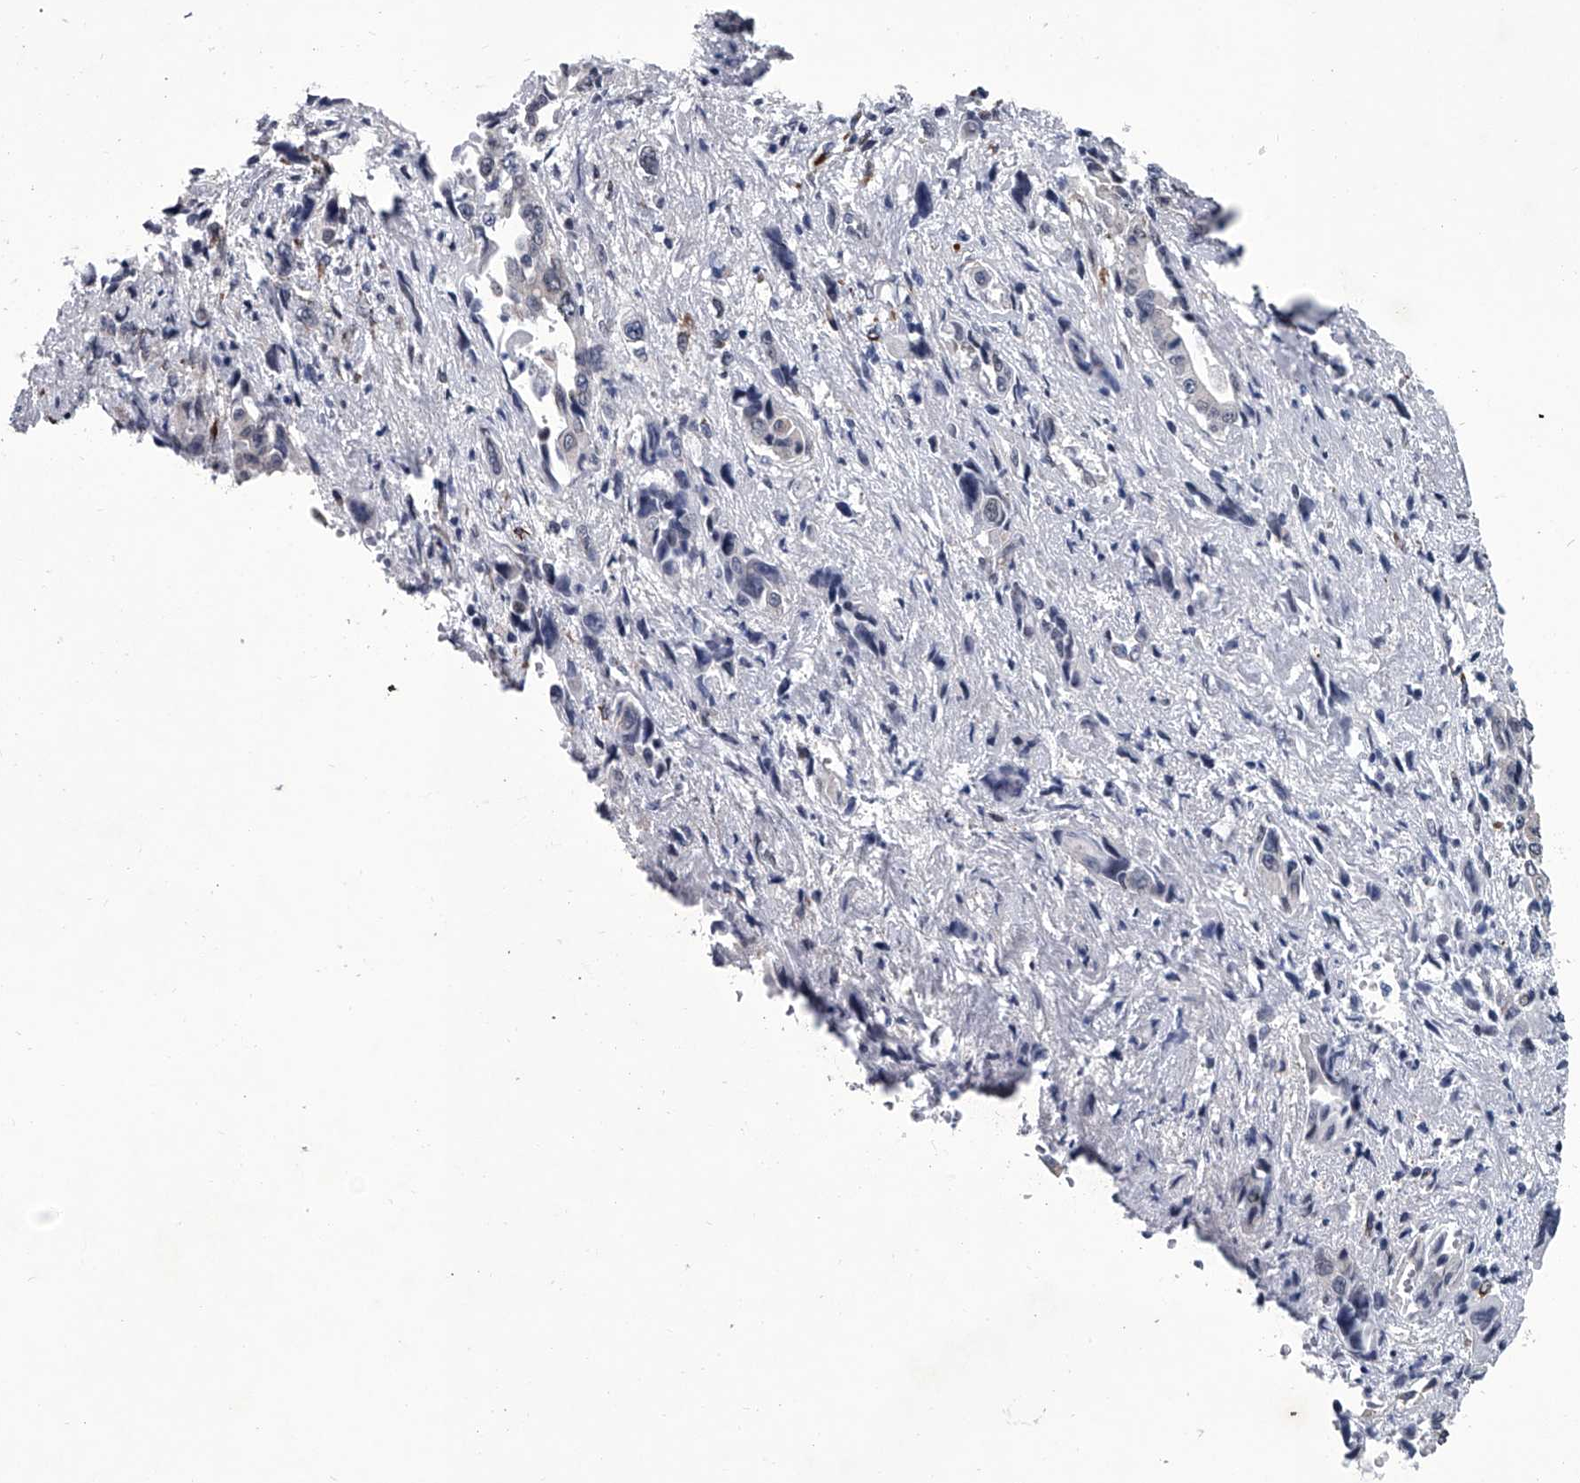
{"staining": {"intensity": "negative", "quantity": "none", "location": "none"}, "tissue": "pancreatic cancer", "cell_type": "Tumor cells", "image_type": "cancer", "snomed": [{"axis": "morphology", "description": "Adenocarcinoma, NOS"}, {"axis": "topography", "description": "Pancreas"}], "caption": "Pancreatic cancer (adenocarcinoma) stained for a protein using IHC reveals no expression tumor cells.", "gene": "PPP2R5D", "patient": {"sex": "male", "age": 46}}